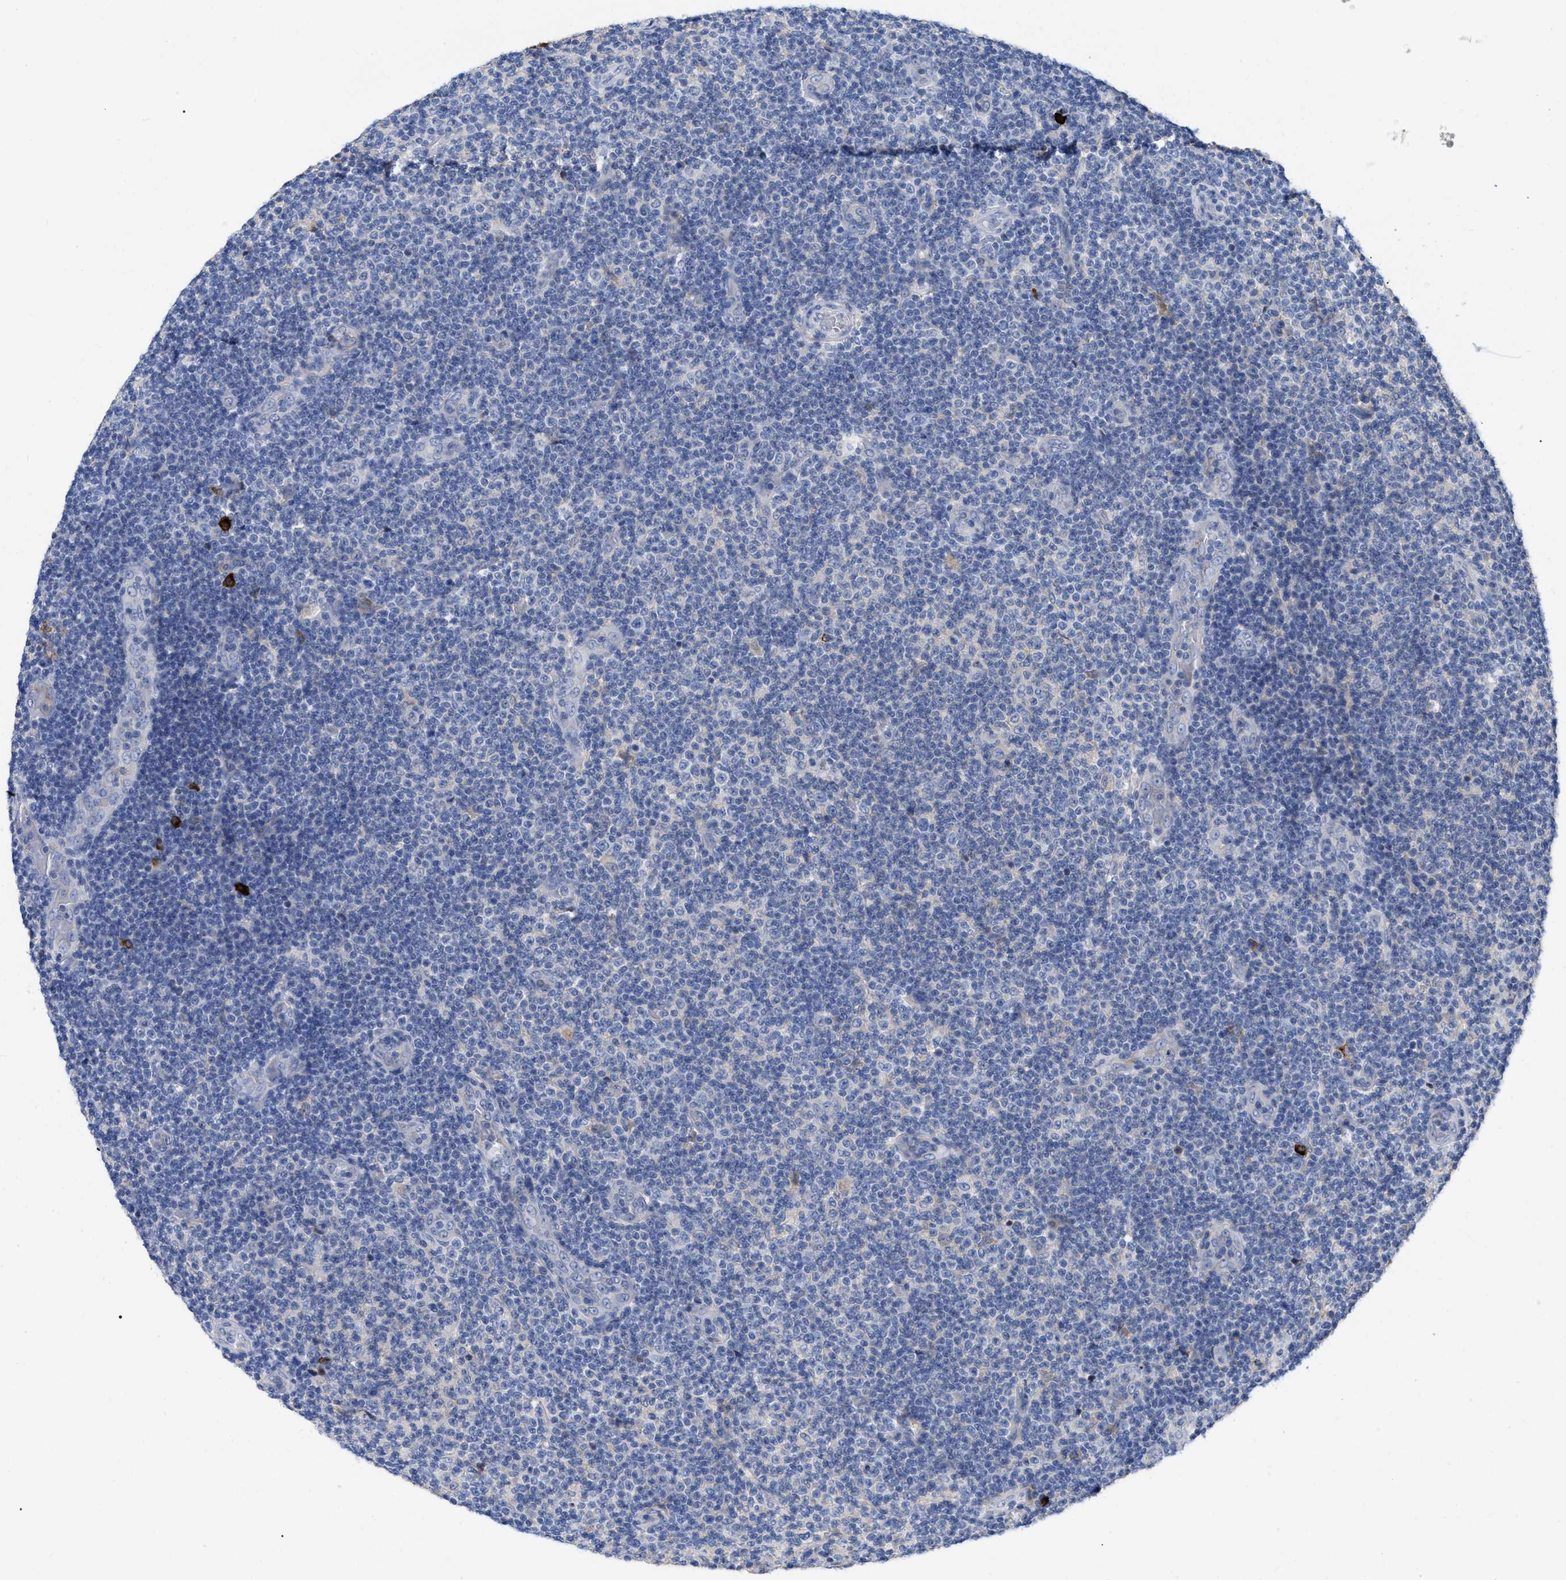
{"staining": {"intensity": "negative", "quantity": "none", "location": "none"}, "tissue": "lymphoma", "cell_type": "Tumor cells", "image_type": "cancer", "snomed": [{"axis": "morphology", "description": "Malignant lymphoma, non-Hodgkin's type, Low grade"}, {"axis": "topography", "description": "Lymph node"}], "caption": "Immunohistochemistry (IHC) photomicrograph of neoplastic tissue: malignant lymphoma, non-Hodgkin's type (low-grade) stained with DAB (3,3'-diaminobenzidine) exhibits no significant protein staining in tumor cells. (DAB (3,3'-diaminobenzidine) immunohistochemistry with hematoxylin counter stain).", "gene": "IGHV5-51", "patient": {"sex": "male", "age": 83}}